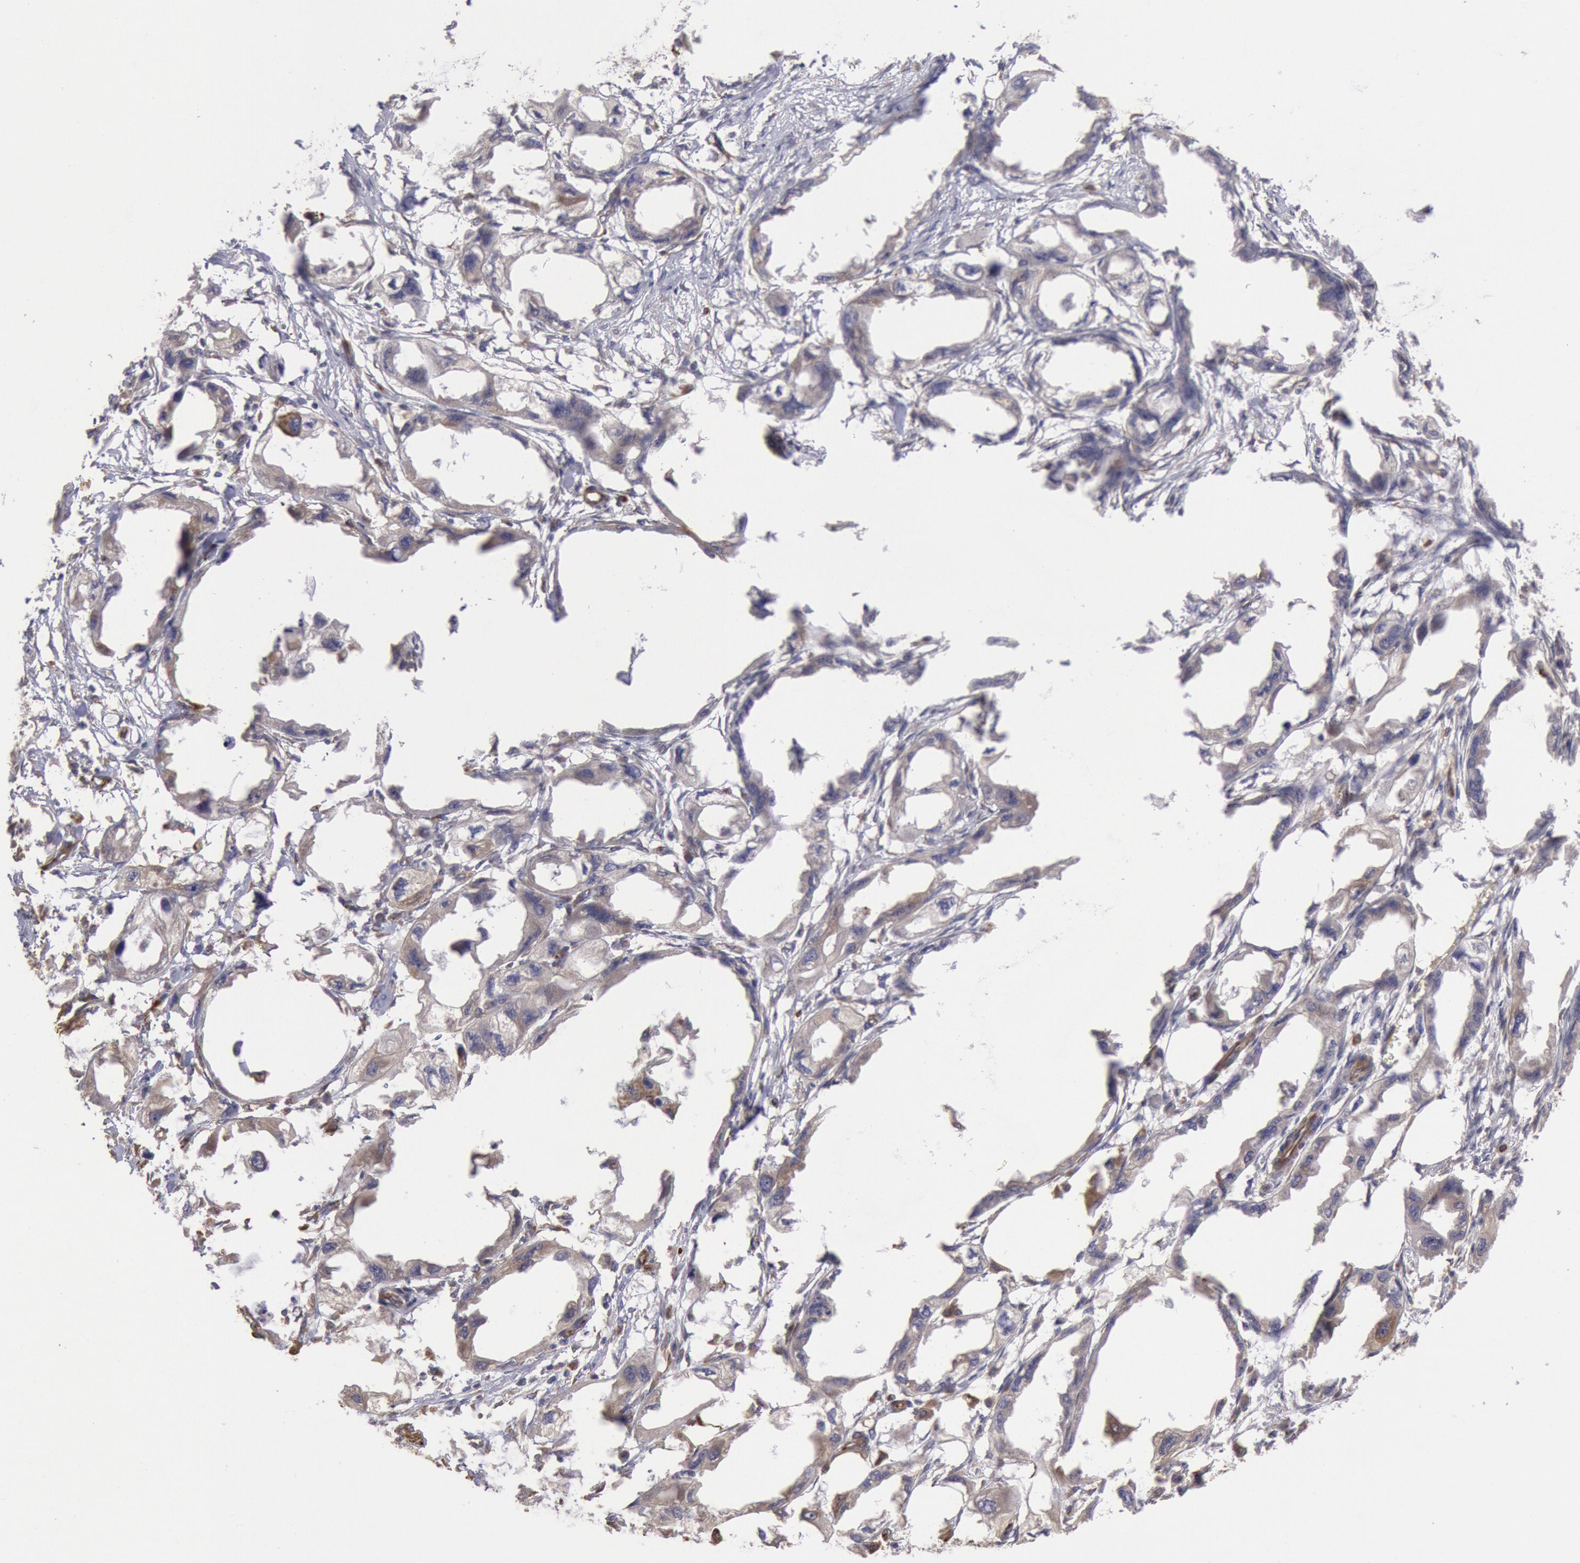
{"staining": {"intensity": "weak", "quantity": "<25%", "location": "cytoplasmic/membranous"}, "tissue": "endometrial cancer", "cell_type": "Tumor cells", "image_type": "cancer", "snomed": [{"axis": "morphology", "description": "Adenocarcinoma, NOS"}, {"axis": "topography", "description": "Endometrium"}], "caption": "Human endometrial adenocarcinoma stained for a protein using immunohistochemistry (IHC) demonstrates no expression in tumor cells.", "gene": "RNF139", "patient": {"sex": "female", "age": 67}}